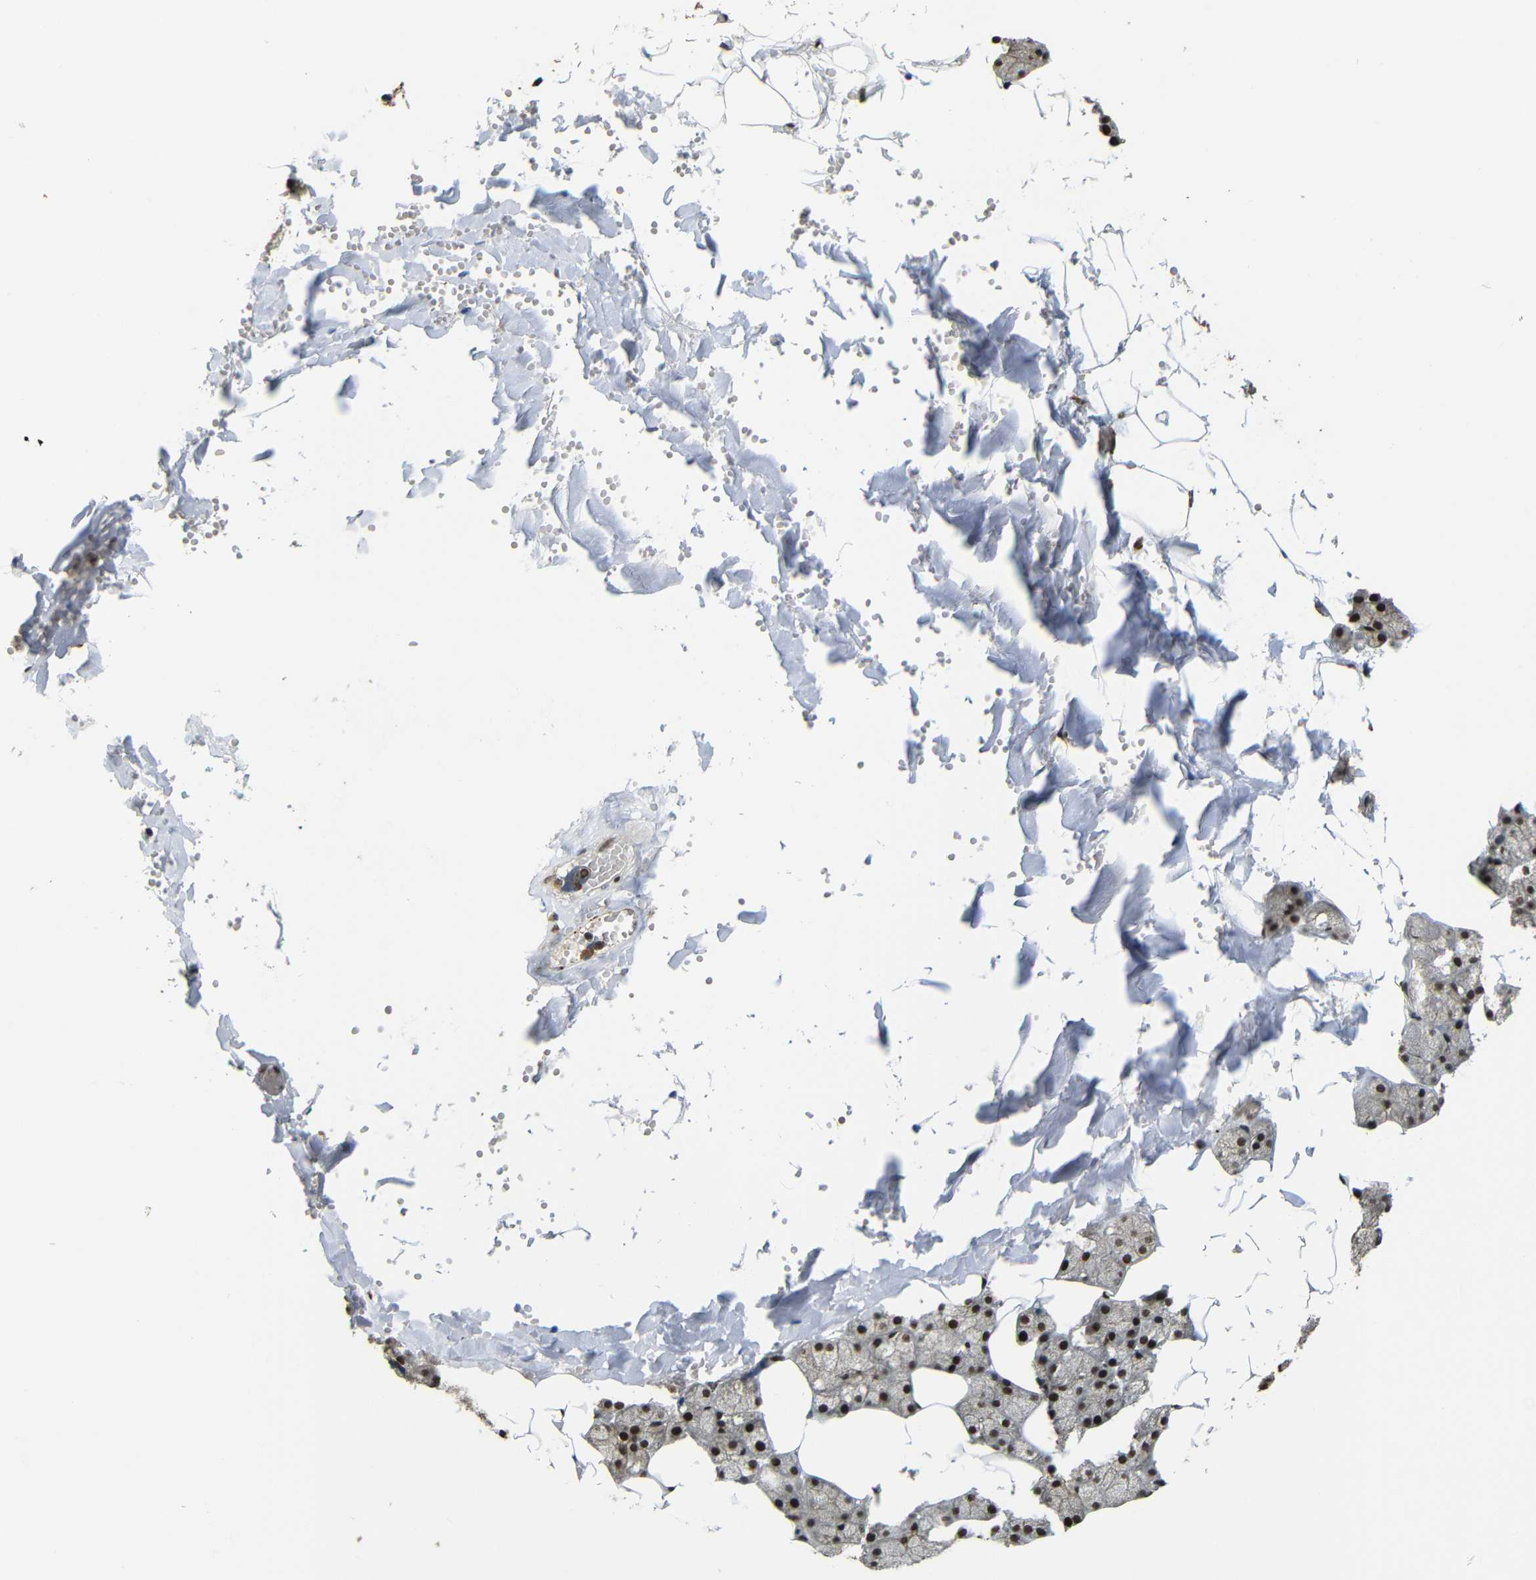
{"staining": {"intensity": "strong", "quantity": ">75%", "location": "cytoplasmic/membranous,nuclear"}, "tissue": "salivary gland", "cell_type": "Glandular cells", "image_type": "normal", "snomed": [{"axis": "morphology", "description": "Normal tissue, NOS"}, {"axis": "topography", "description": "Salivary gland"}], "caption": "A photomicrograph of salivary gland stained for a protein exhibits strong cytoplasmic/membranous,nuclear brown staining in glandular cells.", "gene": "TCF7L2", "patient": {"sex": "male", "age": 62}}